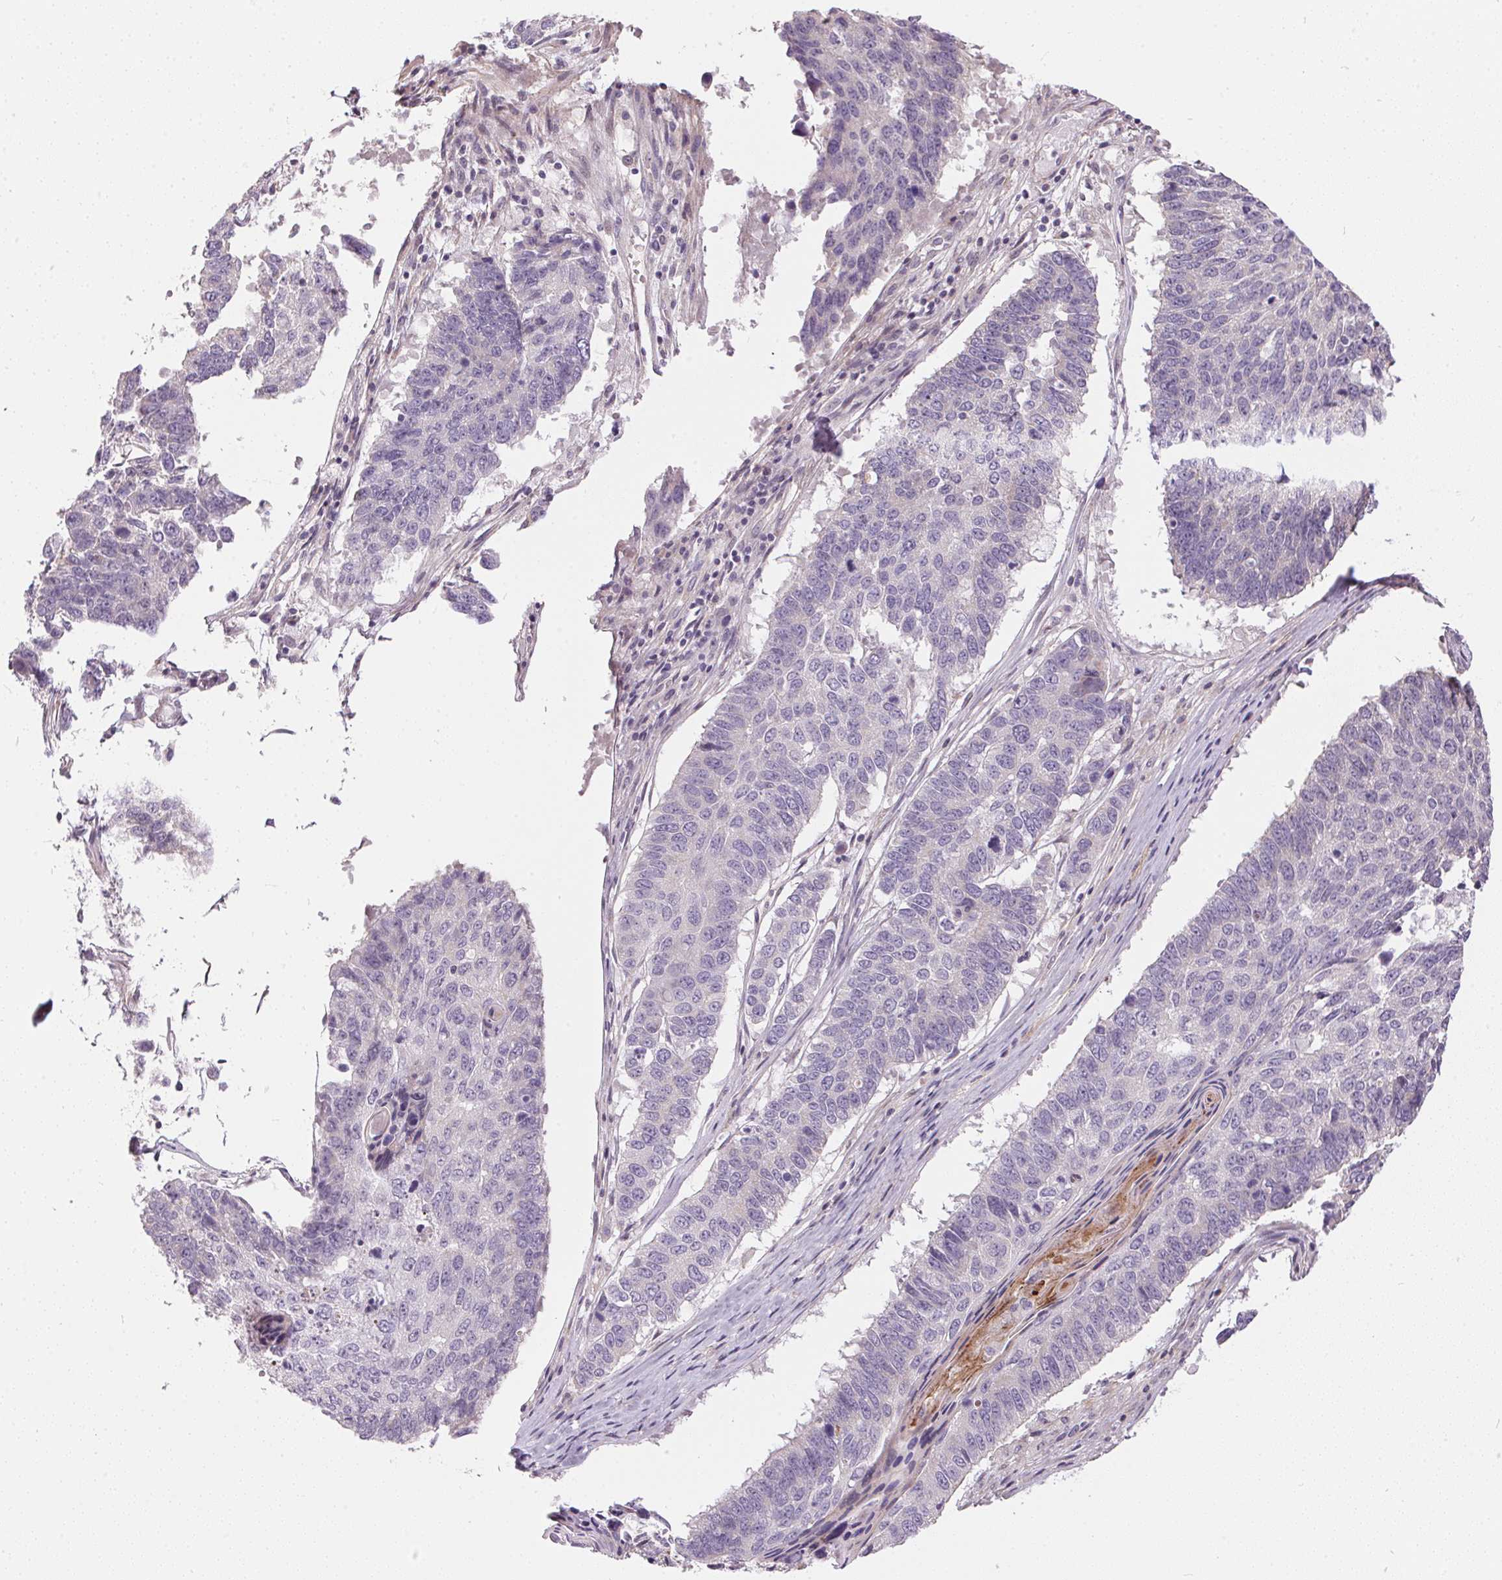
{"staining": {"intensity": "negative", "quantity": "none", "location": "none"}, "tissue": "lung cancer", "cell_type": "Tumor cells", "image_type": "cancer", "snomed": [{"axis": "morphology", "description": "Squamous cell carcinoma, NOS"}, {"axis": "topography", "description": "Lung"}], "caption": "Immunohistochemistry histopathology image of neoplastic tissue: human lung cancer stained with DAB displays no significant protein staining in tumor cells.", "gene": "UNC13B", "patient": {"sex": "male", "age": 73}}